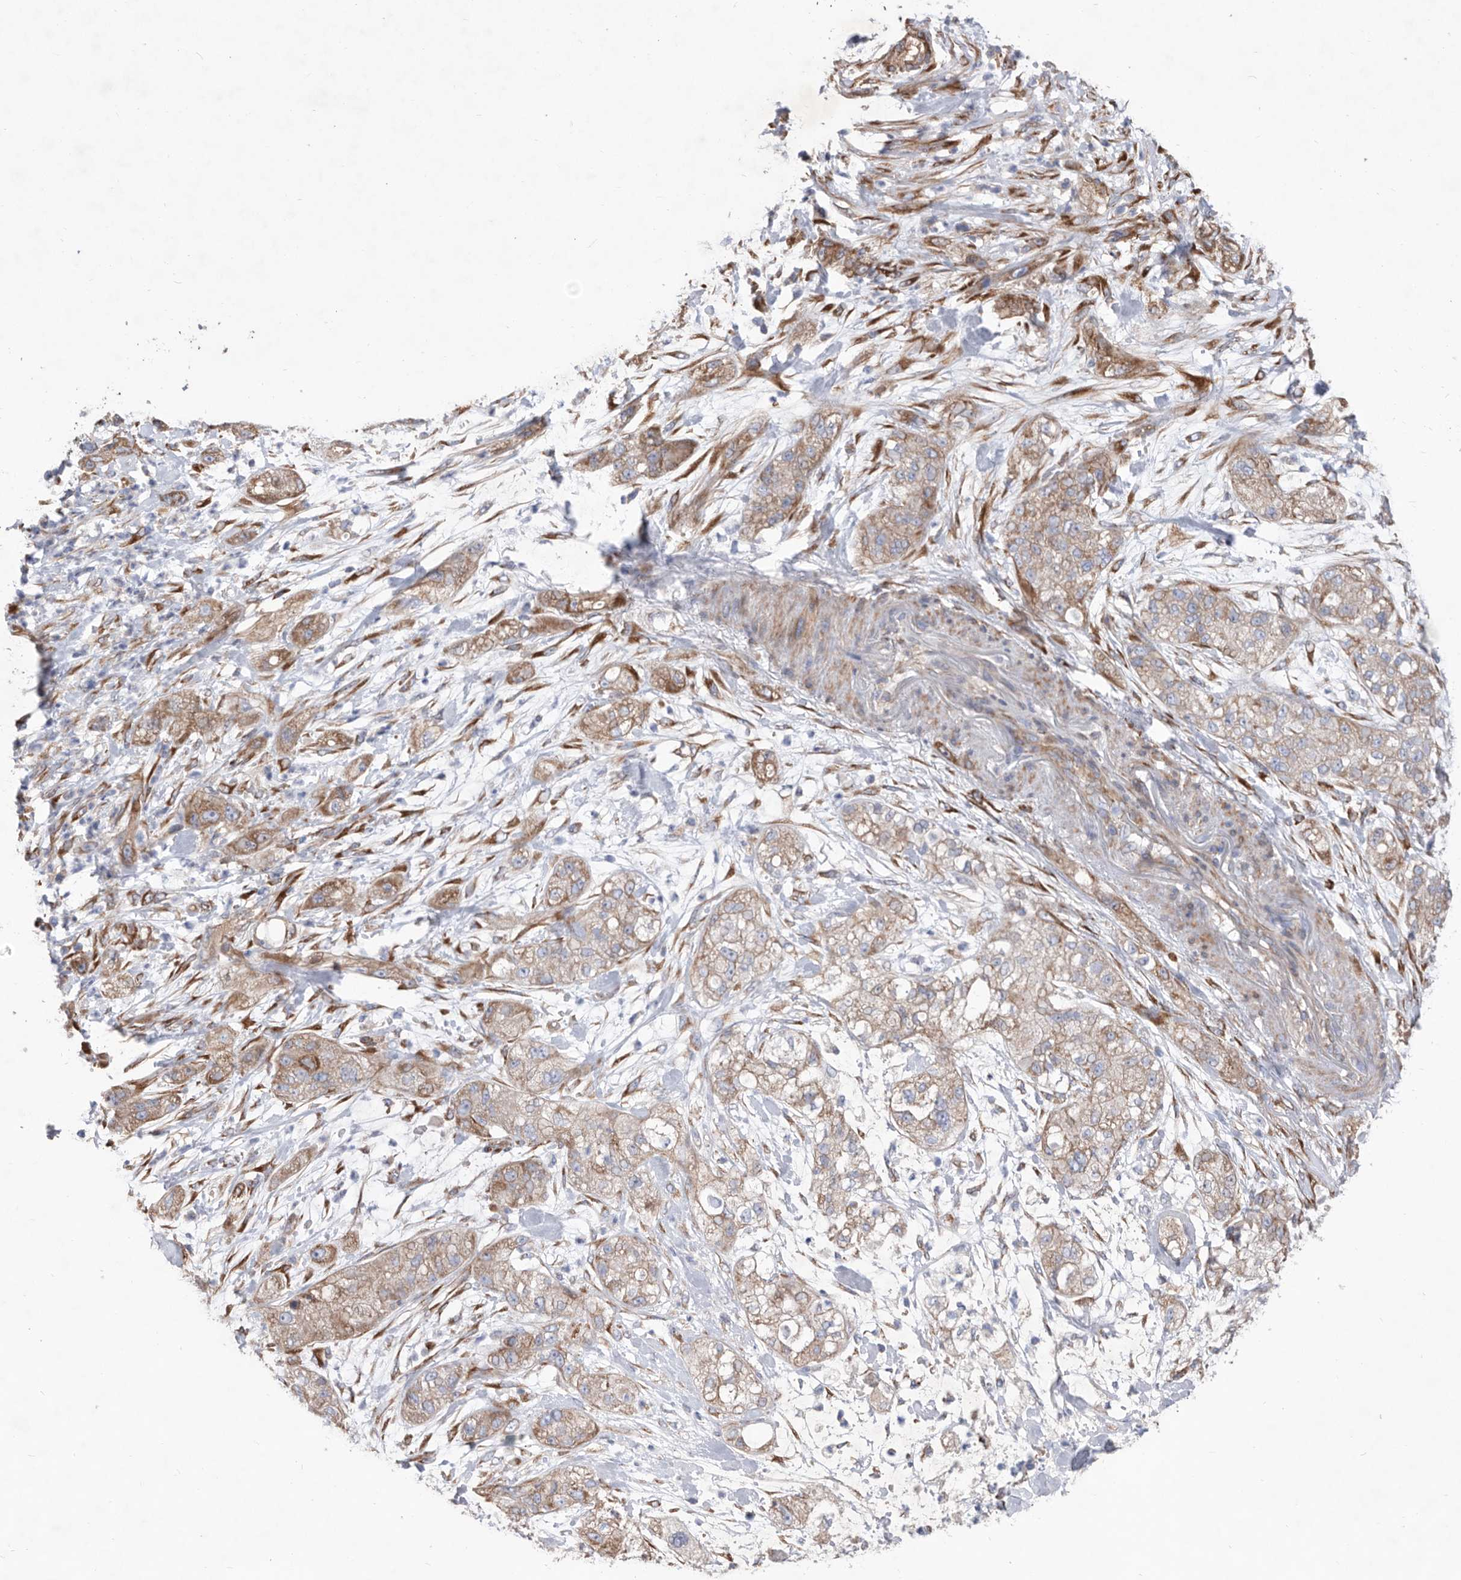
{"staining": {"intensity": "weak", "quantity": ">75%", "location": "cytoplasmic/membranous"}, "tissue": "pancreatic cancer", "cell_type": "Tumor cells", "image_type": "cancer", "snomed": [{"axis": "morphology", "description": "Adenocarcinoma, NOS"}, {"axis": "topography", "description": "Pancreas"}], "caption": "This is a micrograph of IHC staining of pancreatic adenocarcinoma, which shows weak staining in the cytoplasmic/membranous of tumor cells.", "gene": "ATP13A3", "patient": {"sex": "female", "age": 78}}